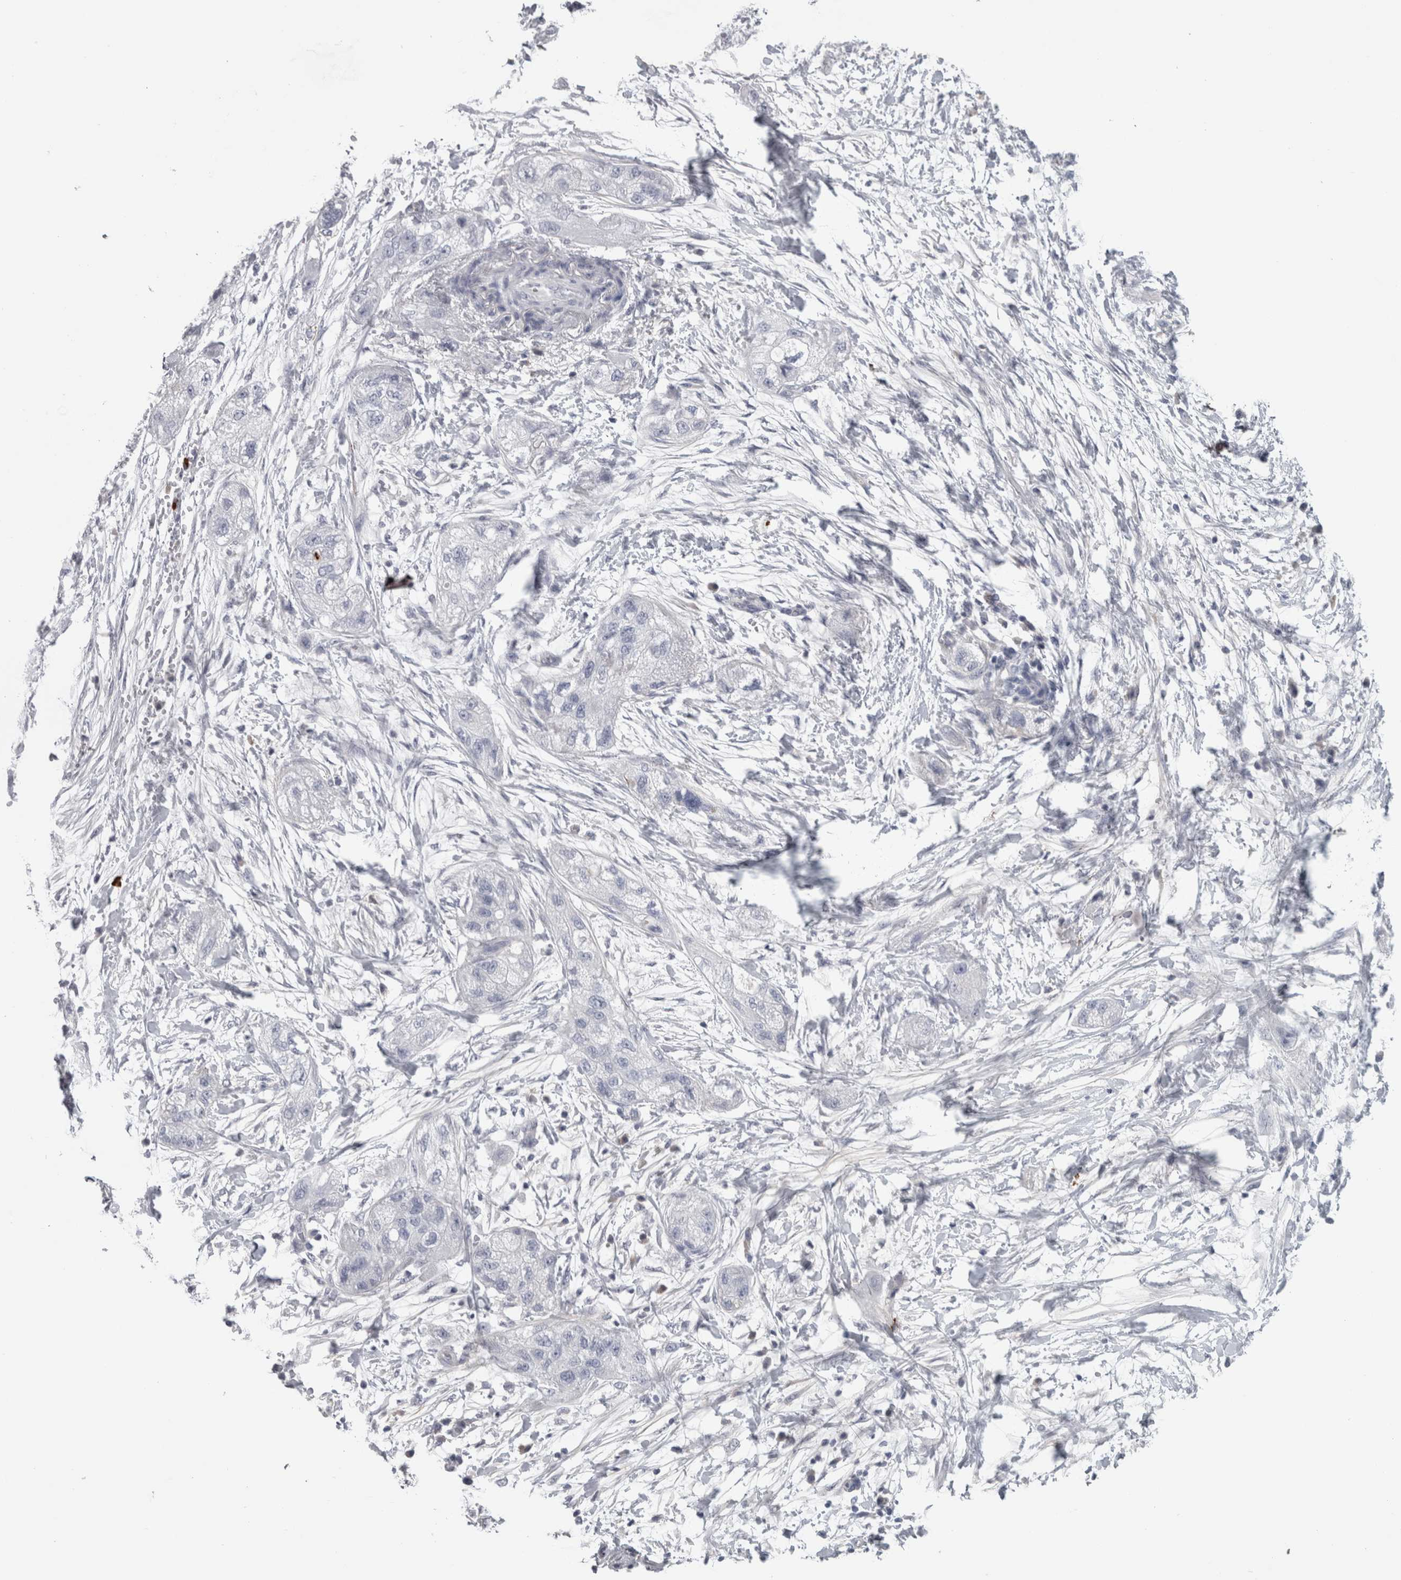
{"staining": {"intensity": "negative", "quantity": "none", "location": "none"}, "tissue": "pancreatic cancer", "cell_type": "Tumor cells", "image_type": "cancer", "snomed": [{"axis": "morphology", "description": "Adenocarcinoma, NOS"}, {"axis": "topography", "description": "Pancreas"}], "caption": "IHC image of neoplastic tissue: adenocarcinoma (pancreatic) stained with DAB reveals no significant protein staining in tumor cells.", "gene": "TCAP", "patient": {"sex": "female", "age": 78}}